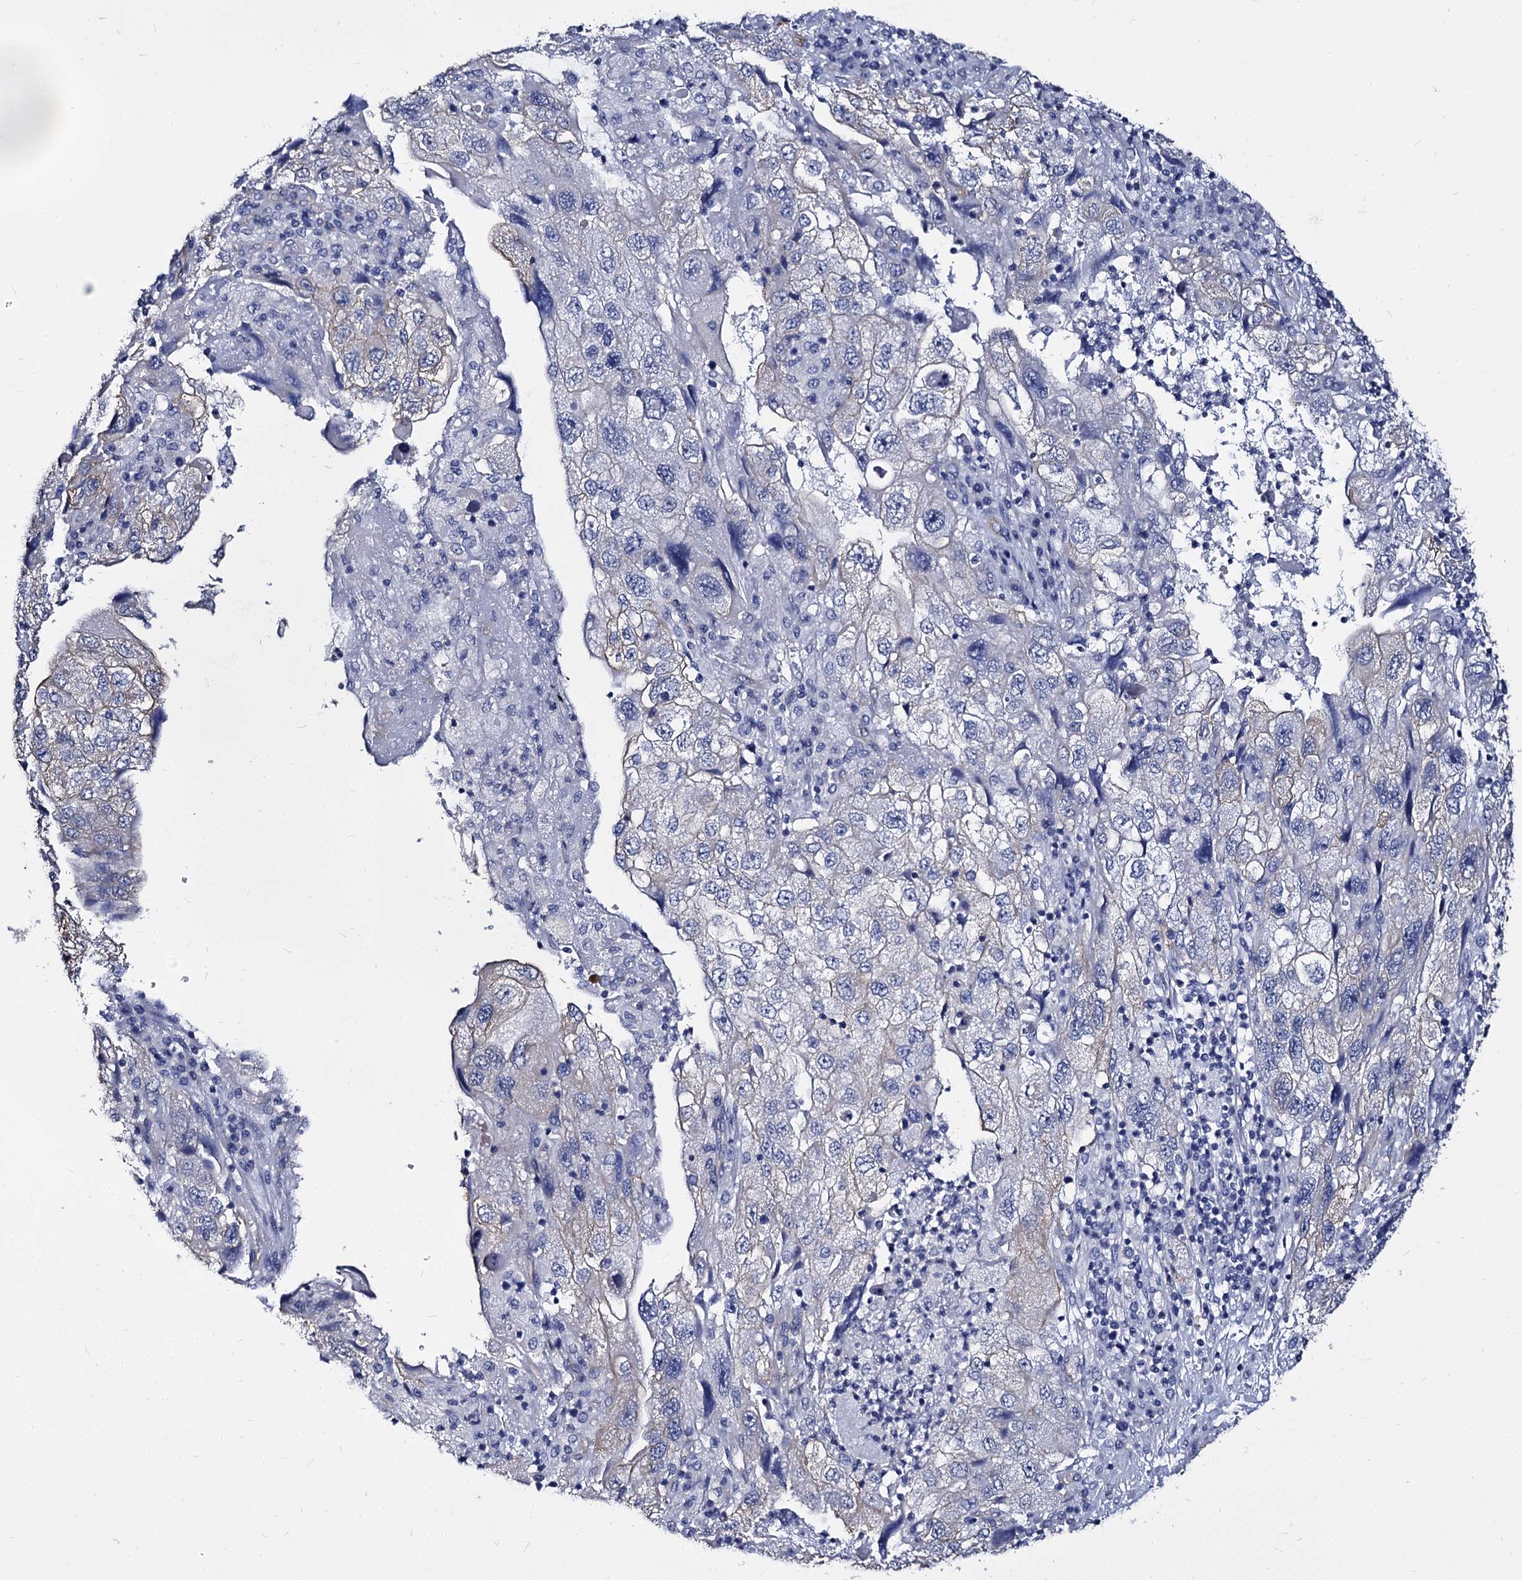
{"staining": {"intensity": "negative", "quantity": "none", "location": "none"}, "tissue": "endometrial cancer", "cell_type": "Tumor cells", "image_type": "cancer", "snomed": [{"axis": "morphology", "description": "Adenocarcinoma, NOS"}, {"axis": "topography", "description": "Endometrium"}], "caption": "High magnification brightfield microscopy of endometrial cancer stained with DAB (3,3'-diaminobenzidine) (brown) and counterstained with hematoxylin (blue): tumor cells show no significant staining. Nuclei are stained in blue.", "gene": "CBFB", "patient": {"sex": "female", "age": 49}}